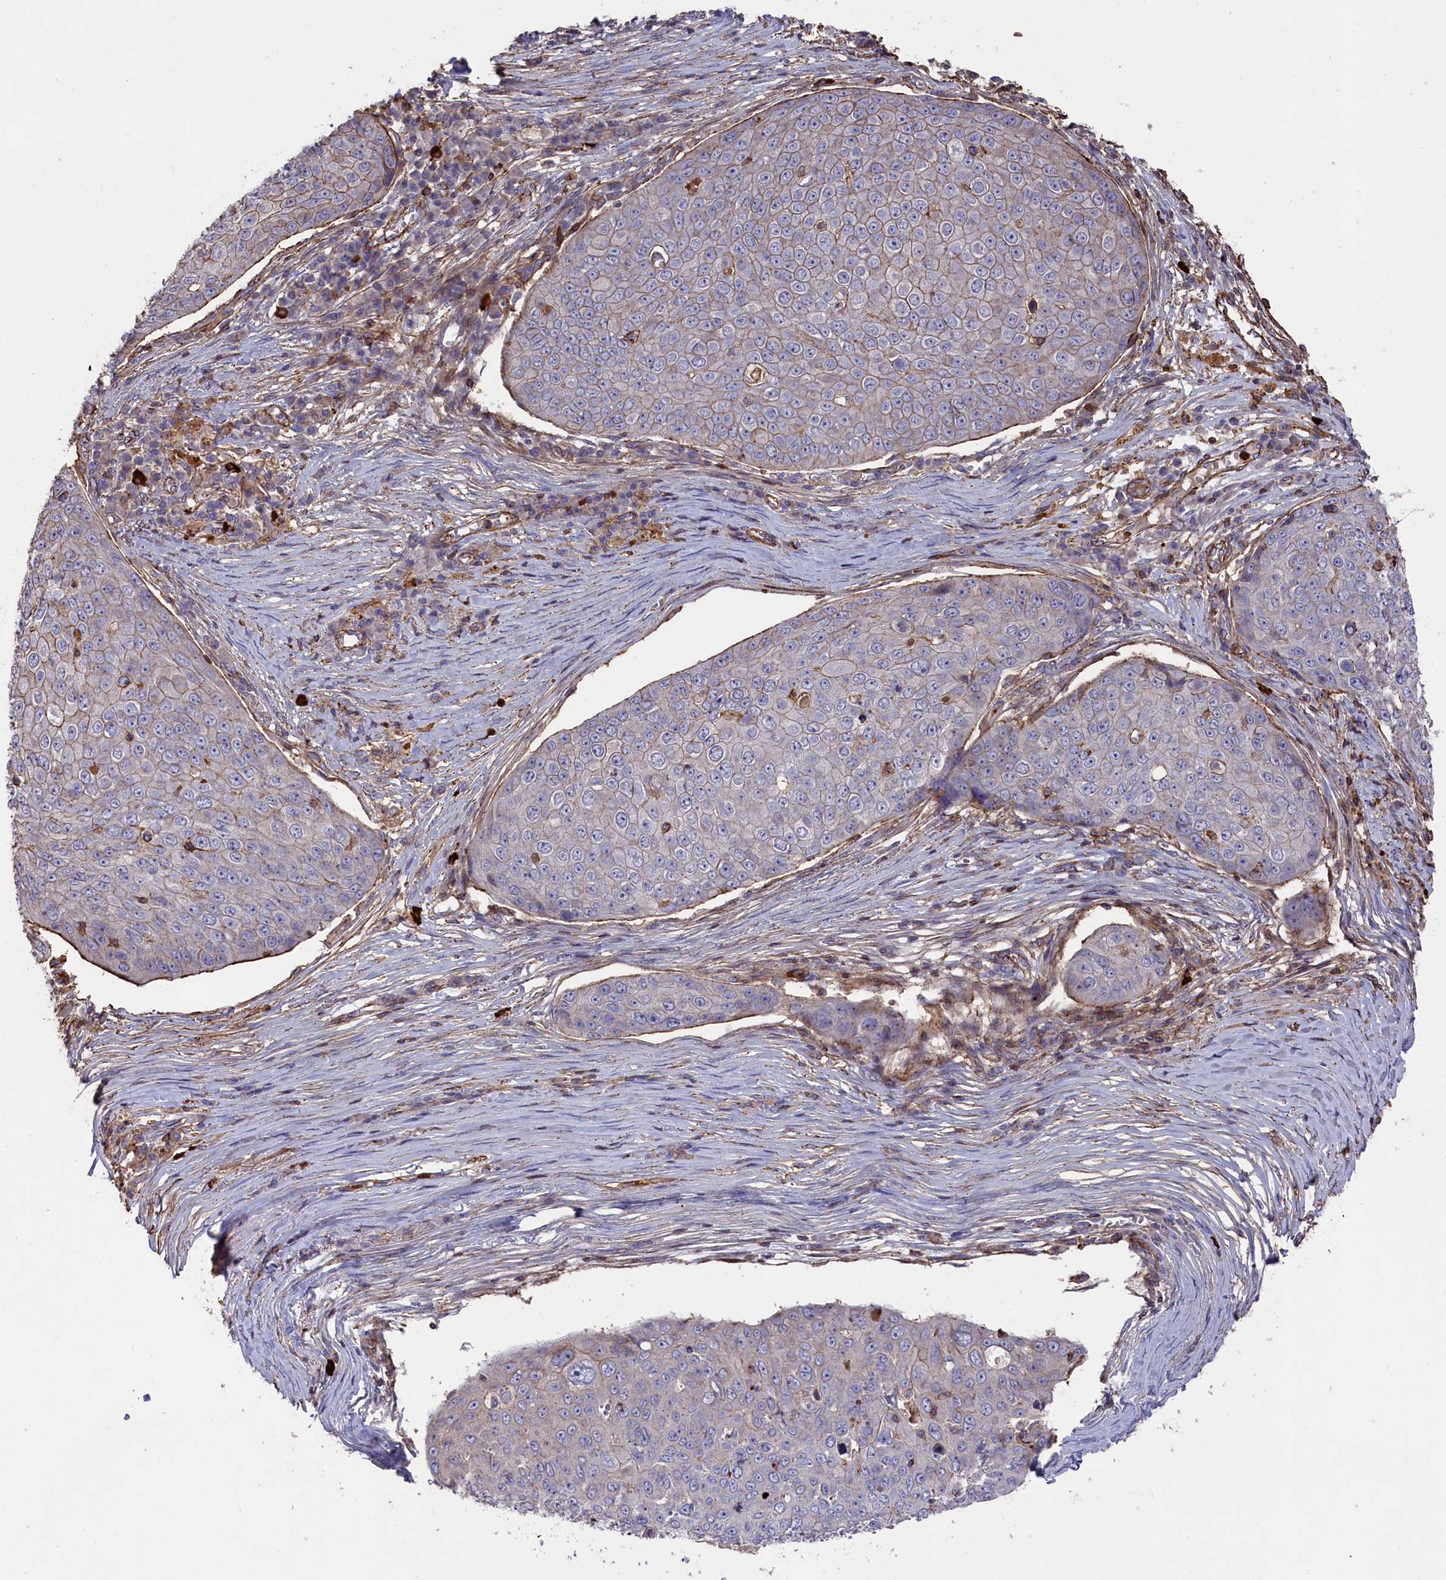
{"staining": {"intensity": "weak", "quantity": "<25%", "location": "cytoplasmic/membranous"}, "tissue": "skin cancer", "cell_type": "Tumor cells", "image_type": "cancer", "snomed": [{"axis": "morphology", "description": "Squamous cell carcinoma, NOS"}, {"axis": "topography", "description": "Skin"}], "caption": "Tumor cells are negative for protein expression in human skin cancer (squamous cell carcinoma).", "gene": "RAPSN", "patient": {"sex": "male", "age": 71}}